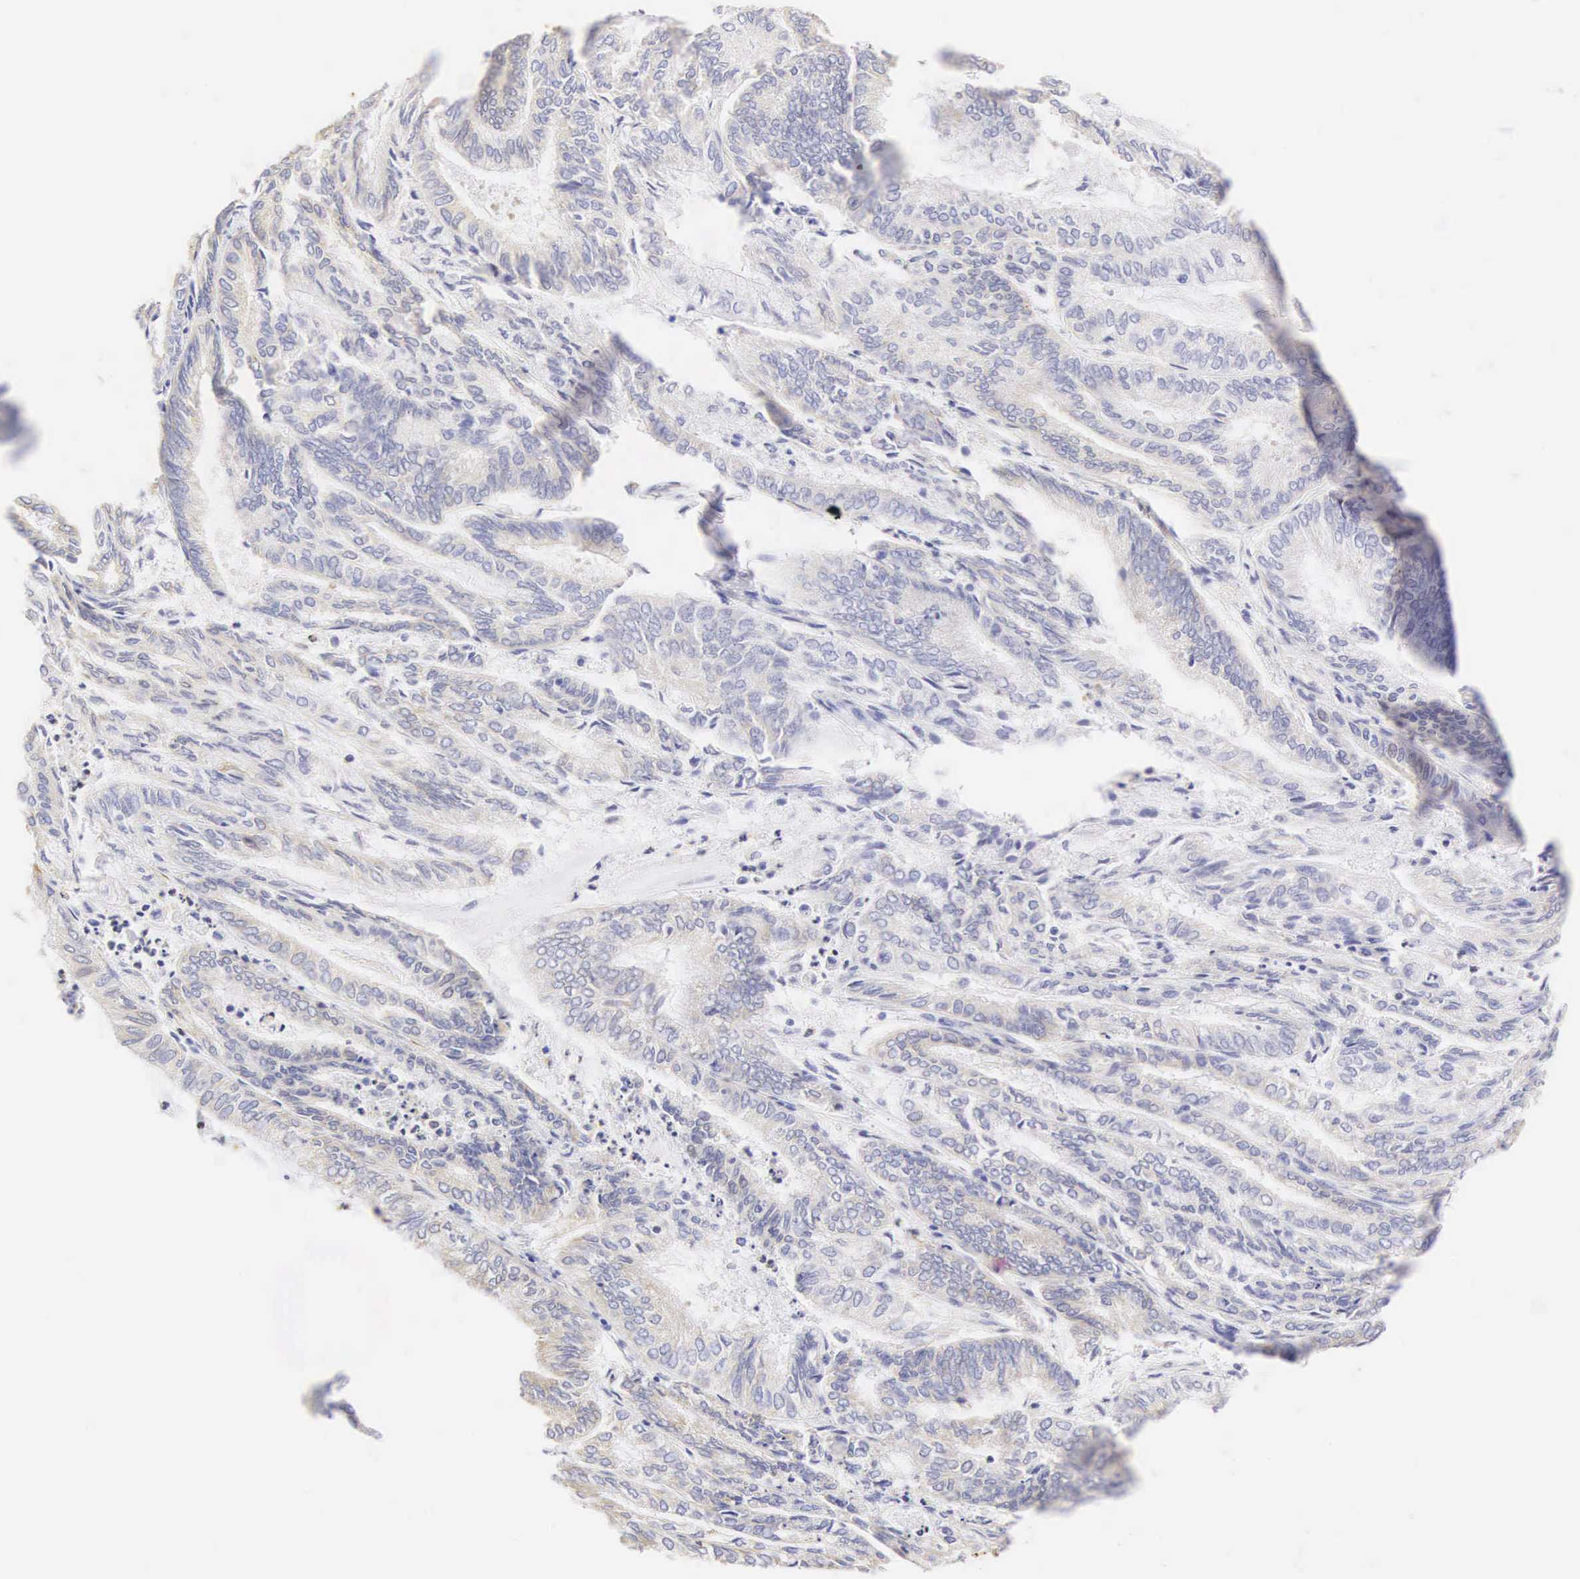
{"staining": {"intensity": "negative", "quantity": "none", "location": "none"}, "tissue": "endometrial cancer", "cell_type": "Tumor cells", "image_type": "cancer", "snomed": [{"axis": "morphology", "description": "Adenocarcinoma, NOS"}, {"axis": "topography", "description": "Endometrium"}], "caption": "Tumor cells show no significant positivity in endometrial cancer.", "gene": "CNN1", "patient": {"sex": "female", "age": 59}}